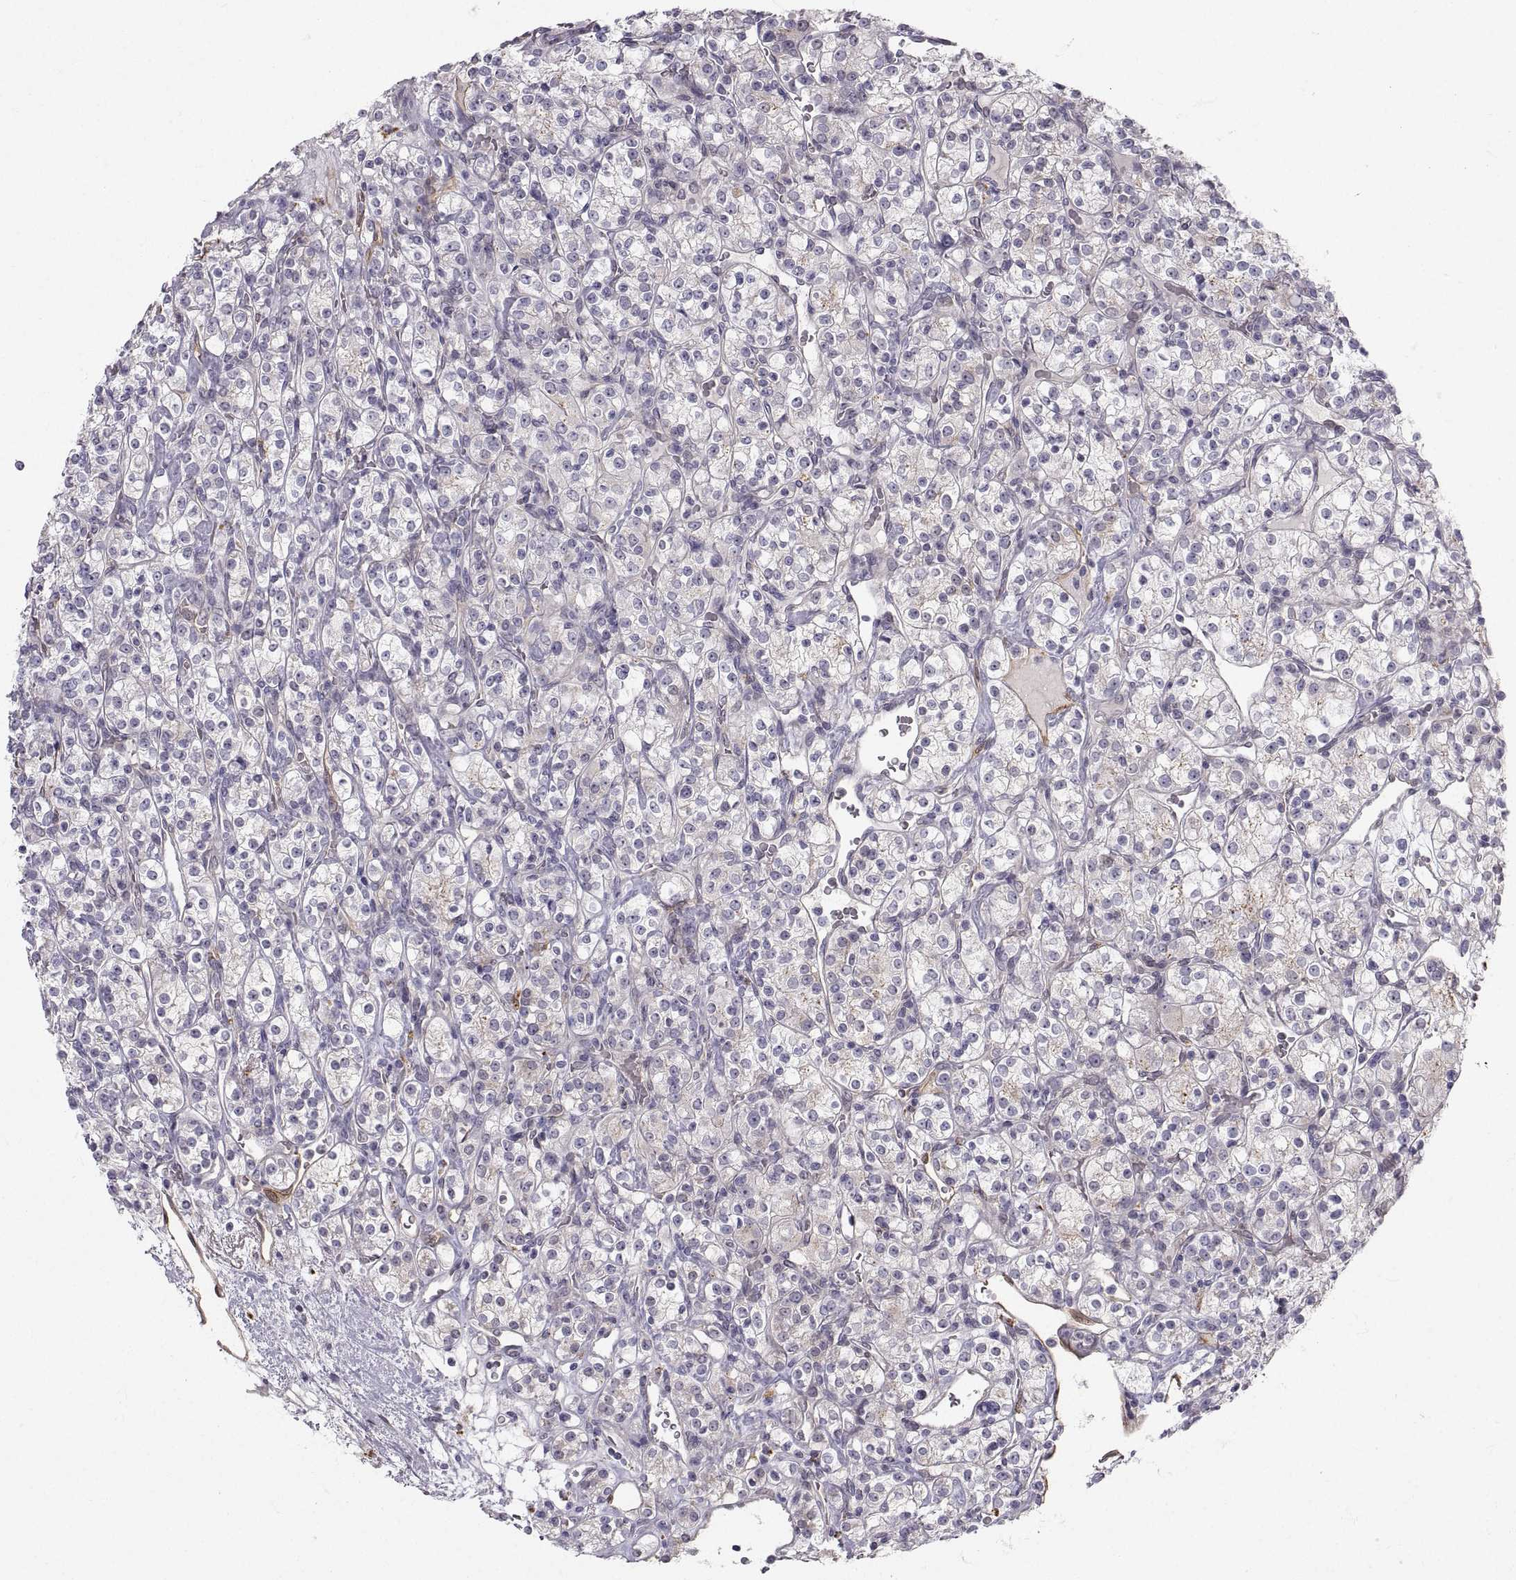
{"staining": {"intensity": "negative", "quantity": "none", "location": "none"}, "tissue": "renal cancer", "cell_type": "Tumor cells", "image_type": "cancer", "snomed": [{"axis": "morphology", "description": "Adenocarcinoma, NOS"}, {"axis": "topography", "description": "Kidney"}], "caption": "DAB (3,3'-diaminobenzidine) immunohistochemical staining of human renal adenocarcinoma shows no significant expression in tumor cells. (Brightfield microscopy of DAB (3,3'-diaminobenzidine) IHC at high magnification).", "gene": "PGM5", "patient": {"sex": "male", "age": 77}}